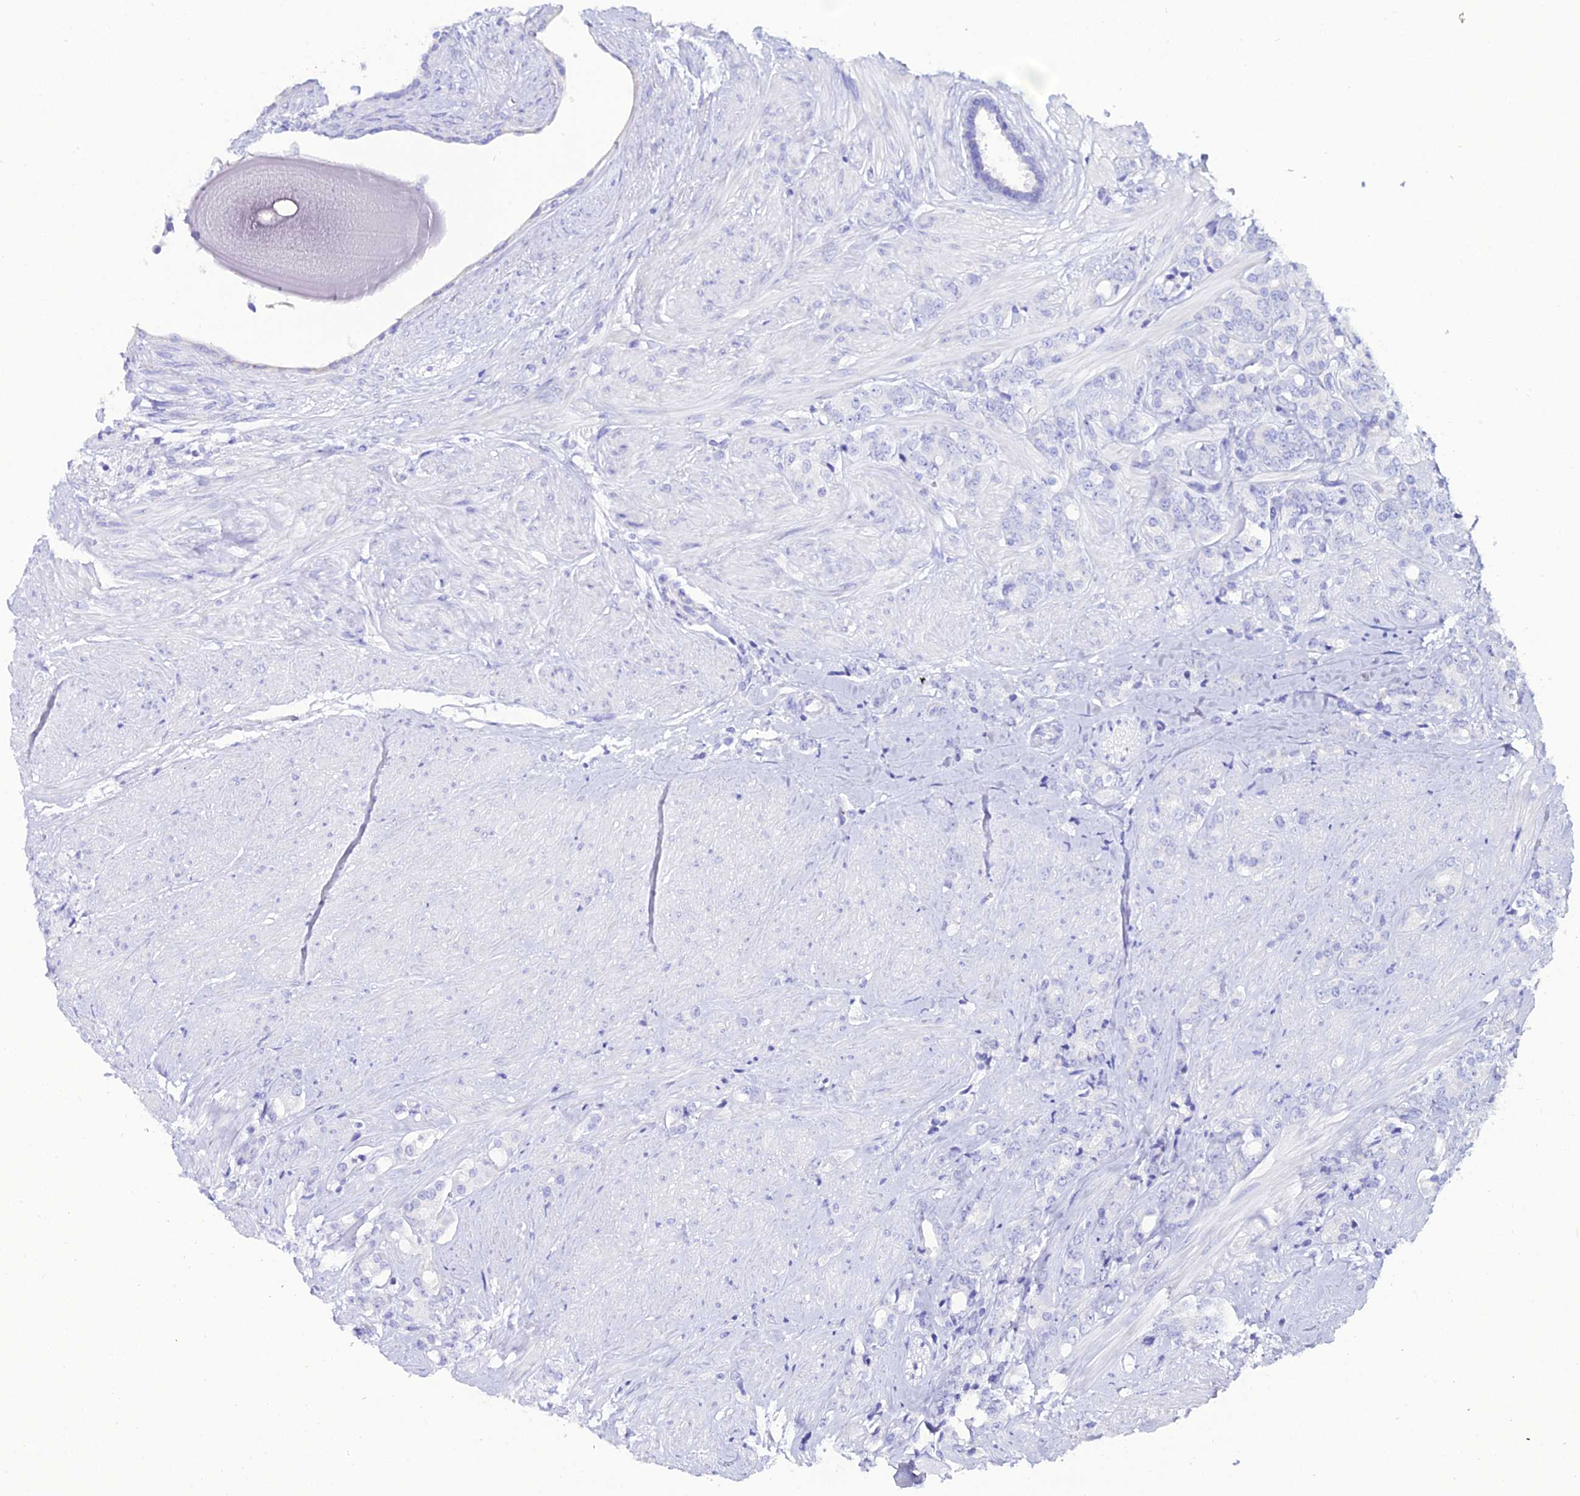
{"staining": {"intensity": "negative", "quantity": "none", "location": "none"}, "tissue": "prostate cancer", "cell_type": "Tumor cells", "image_type": "cancer", "snomed": [{"axis": "morphology", "description": "Adenocarcinoma, High grade"}, {"axis": "topography", "description": "Prostate"}], "caption": "Immunohistochemistry (IHC) of adenocarcinoma (high-grade) (prostate) exhibits no positivity in tumor cells.", "gene": "OR4D5", "patient": {"sex": "male", "age": 62}}